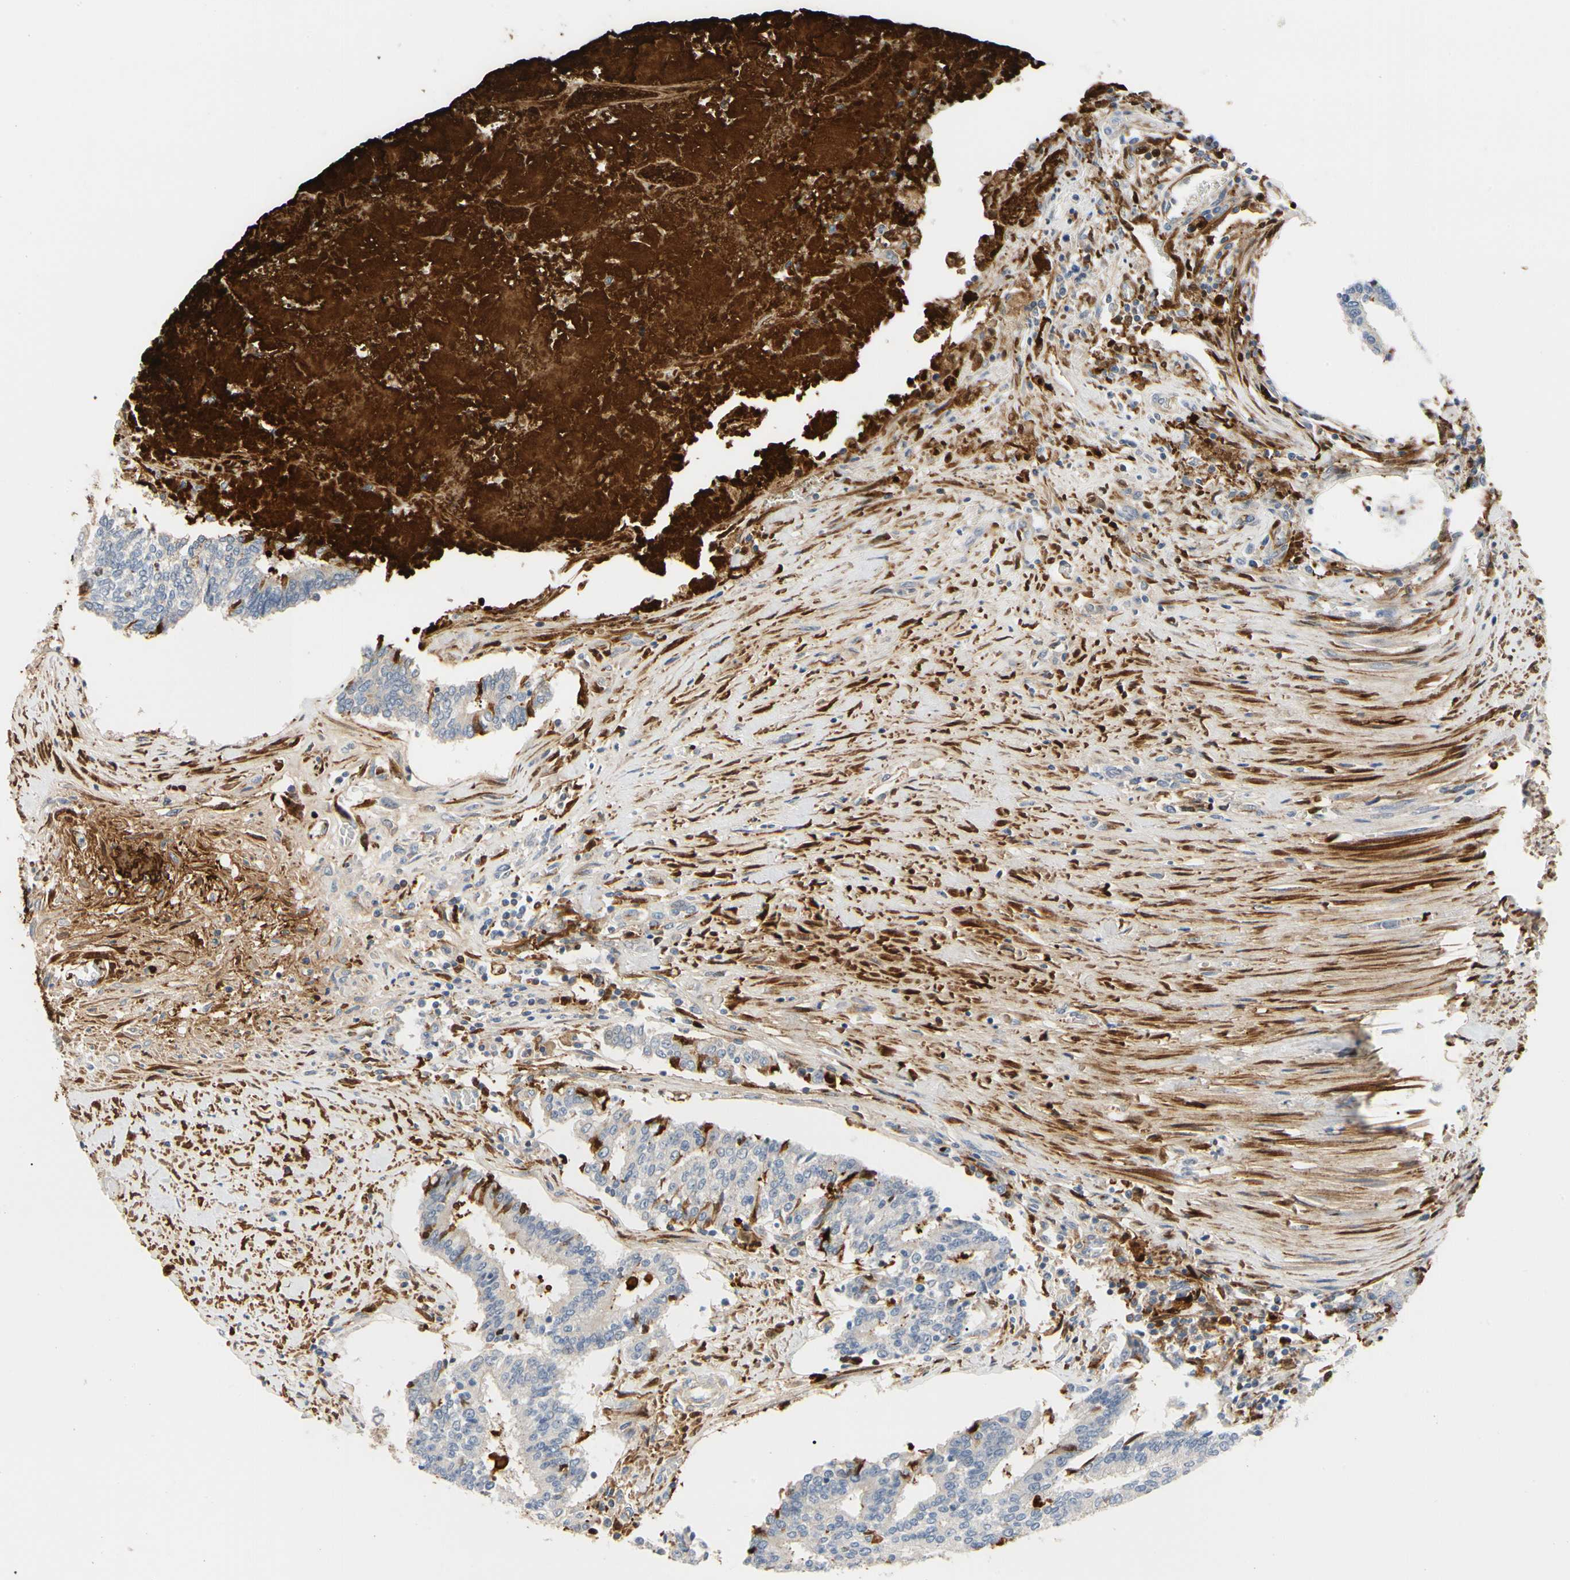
{"staining": {"intensity": "negative", "quantity": "none", "location": "none"}, "tissue": "prostate cancer", "cell_type": "Tumor cells", "image_type": "cancer", "snomed": [{"axis": "morphology", "description": "Adenocarcinoma, High grade"}, {"axis": "topography", "description": "Prostate"}], "caption": "Adenocarcinoma (high-grade) (prostate) was stained to show a protein in brown. There is no significant expression in tumor cells.", "gene": "FGB", "patient": {"sex": "male", "age": 55}}